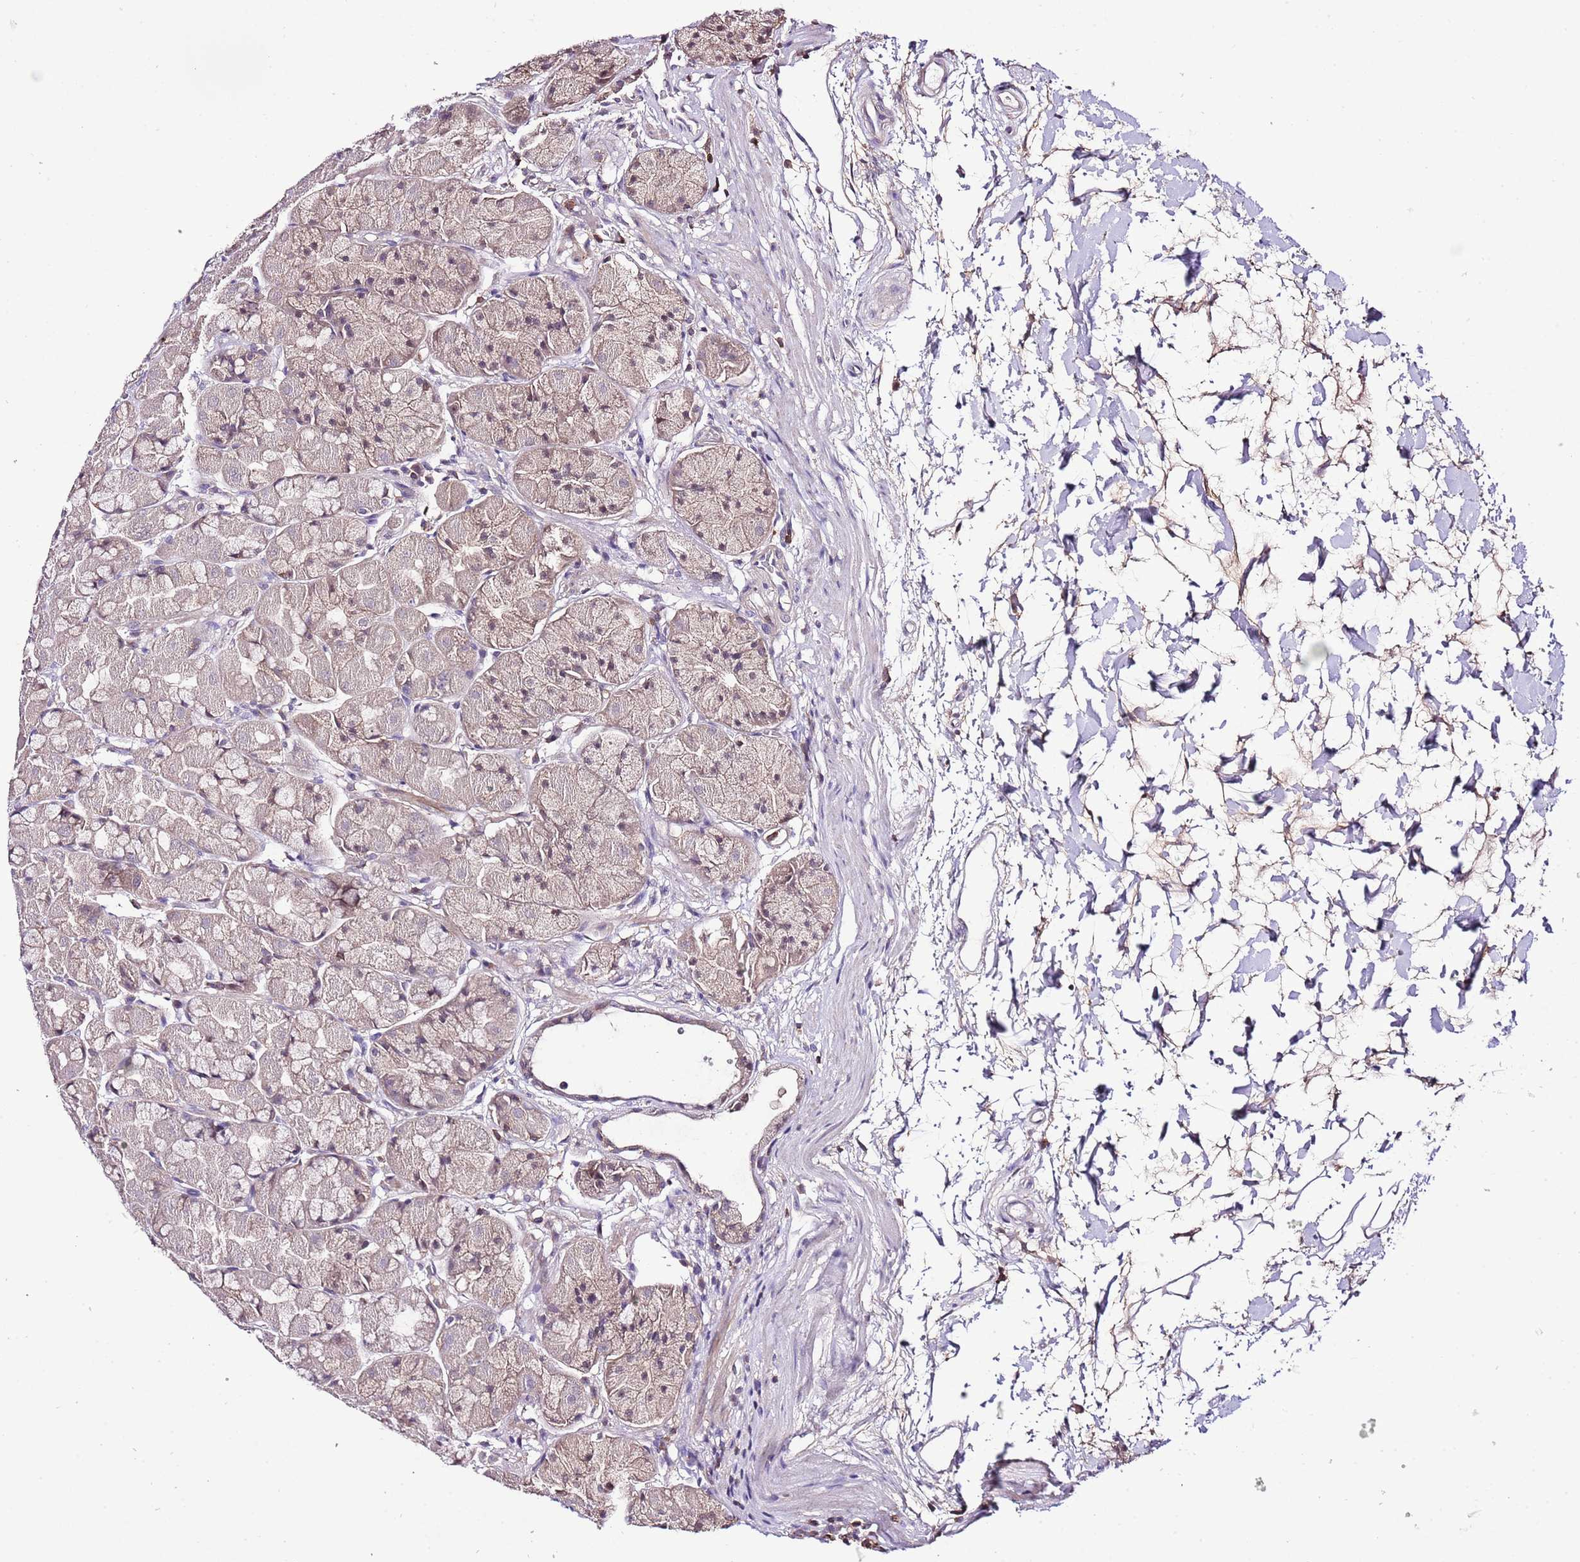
{"staining": {"intensity": "weak", "quantity": "25%-75%", "location": "cytoplasmic/membranous"}, "tissue": "stomach", "cell_type": "Glandular cells", "image_type": "normal", "snomed": [{"axis": "morphology", "description": "Normal tissue, NOS"}, {"axis": "topography", "description": "Stomach"}], "caption": "Stomach stained for a protein demonstrates weak cytoplasmic/membranous positivity in glandular cells. (DAB (3,3'-diaminobenzidine) IHC, brown staining for protein, blue staining for nuclei).", "gene": "EFHD1", "patient": {"sex": "male", "age": 57}}